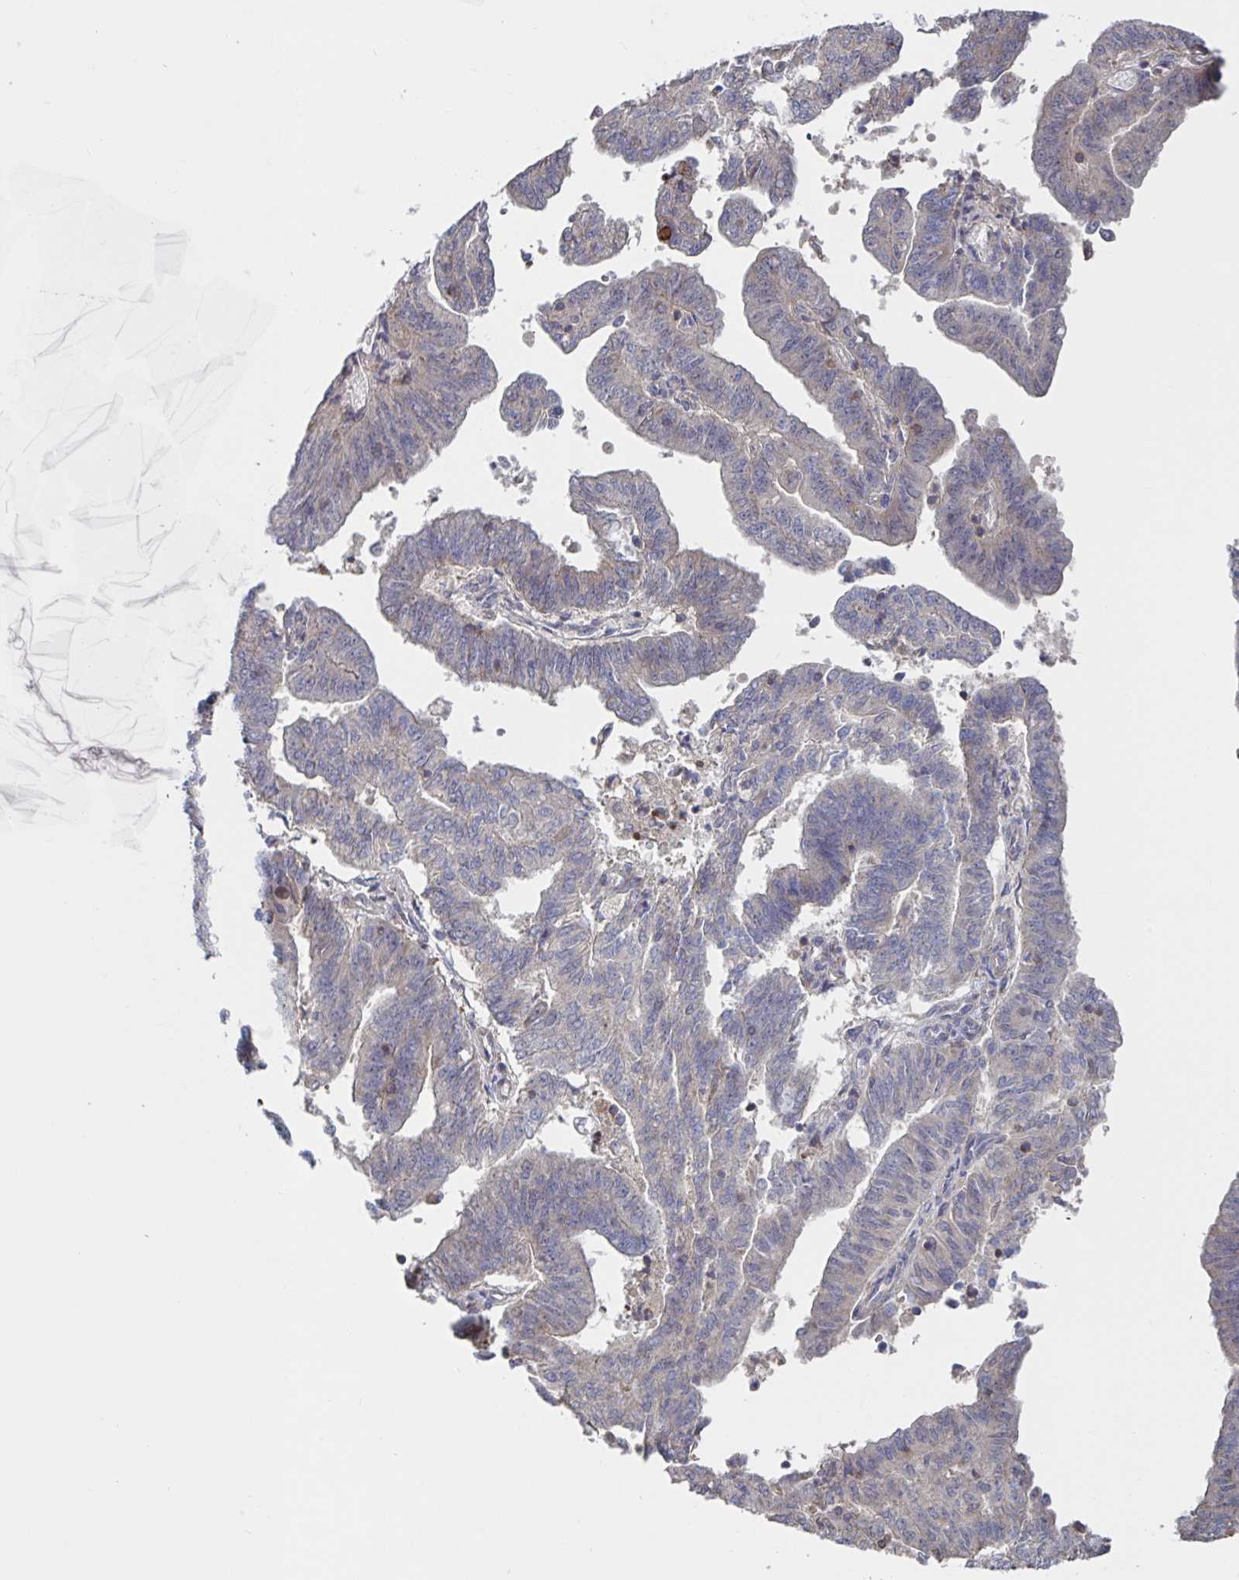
{"staining": {"intensity": "negative", "quantity": "none", "location": "none"}, "tissue": "endometrial cancer", "cell_type": "Tumor cells", "image_type": "cancer", "snomed": [{"axis": "morphology", "description": "Adenocarcinoma, NOS"}, {"axis": "topography", "description": "Endometrium"}], "caption": "Immunohistochemistry of human endometrial cancer shows no positivity in tumor cells.", "gene": "DHRS12", "patient": {"sex": "female", "age": 82}}